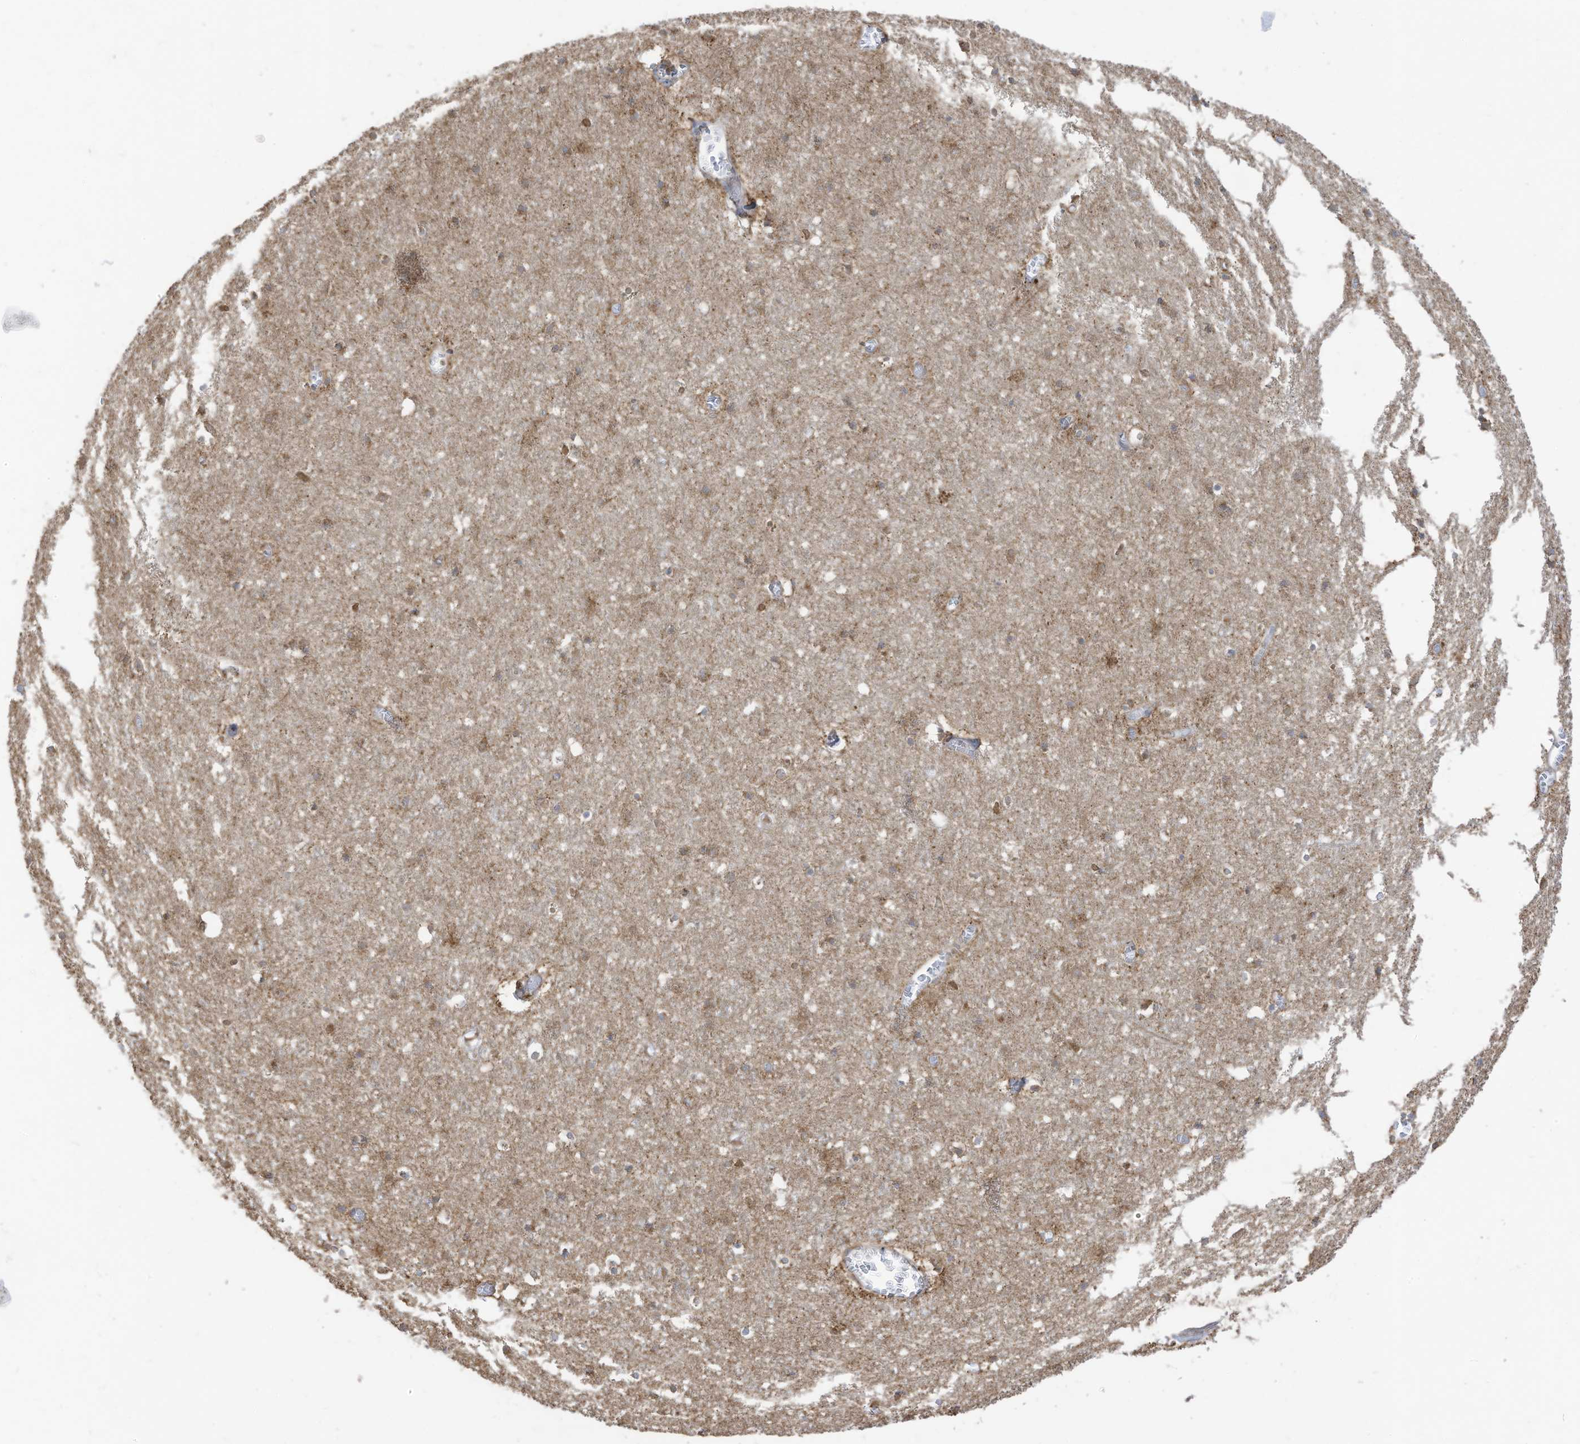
{"staining": {"intensity": "strong", "quantity": "25%-75%", "location": "cytoplasmic/membranous"}, "tissue": "cerebral cortex", "cell_type": "Endothelial cells", "image_type": "normal", "snomed": [{"axis": "morphology", "description": "Normal tissue, NOS"}, {"axis": "topography", "description": "Cerebral cortex"}], "caption": "Immunohistochemical staining of benign human cerebral cortex reveals high levels of strong cytoplasmic/membranous staining in about 25%-75% of endothelial cells.", "gene": "CGAS", "patient": {"sex": "female", "age": 64}}